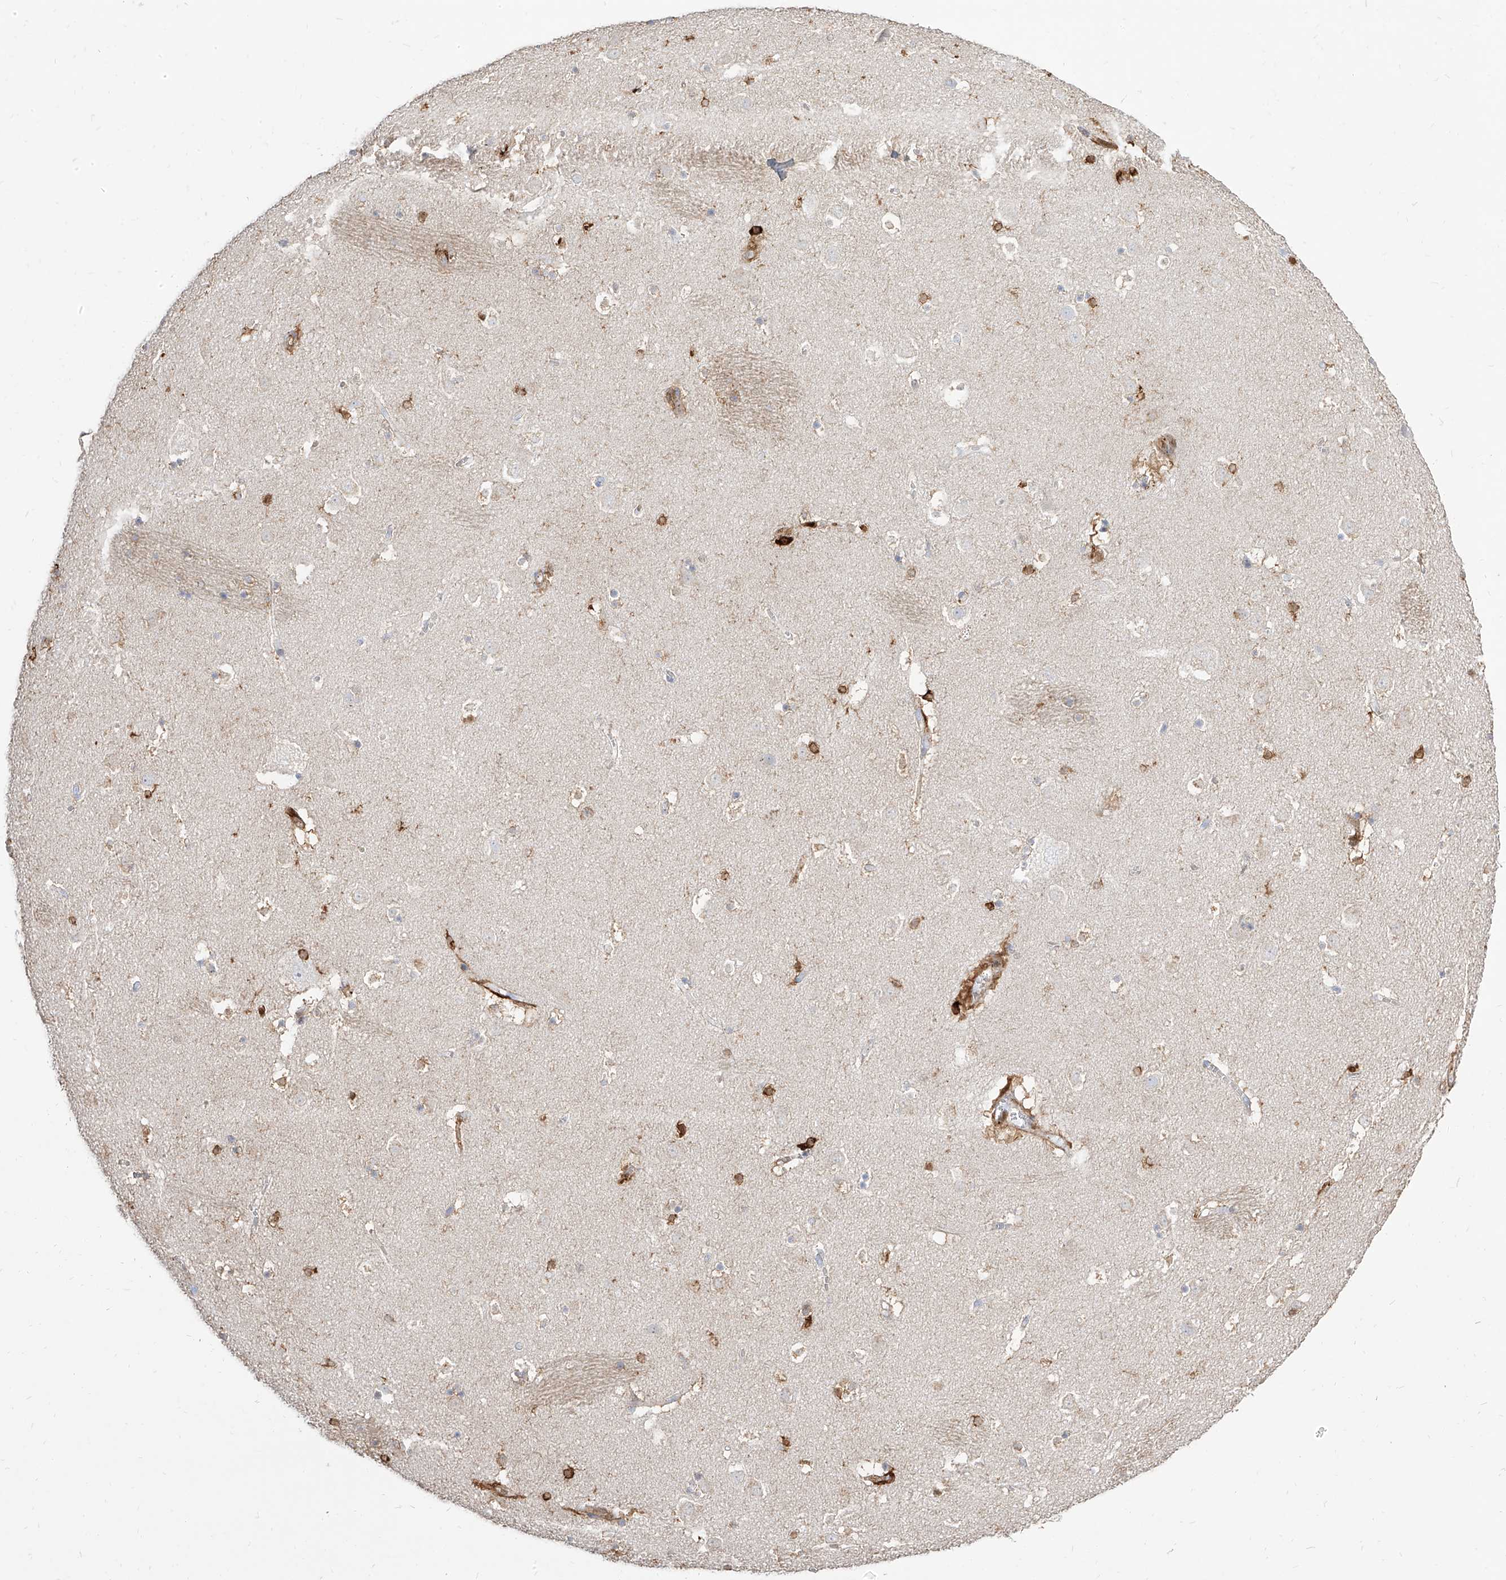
{"staining": {"intensity": "strong", "quantity": "<25%", "location": "cytoplasmic/membranous"}, "tissue": "caudate", "cell_type": "Glial cells", "image_type": "normal", "snomed": [{"axis": "morphology", "description": "Normal tissue, NOS"}, {"axis": "topography", "description": "Lateral ventricle wall"}], "caption": "This image reveals immunohistochemistry (IHC) staining of benign human caudate, with medium strong cytoplasmic/membranous positivity in about <25% of glial cells.", "gene": "KYNU", "patient": {"sex": "male", "age": 45}}